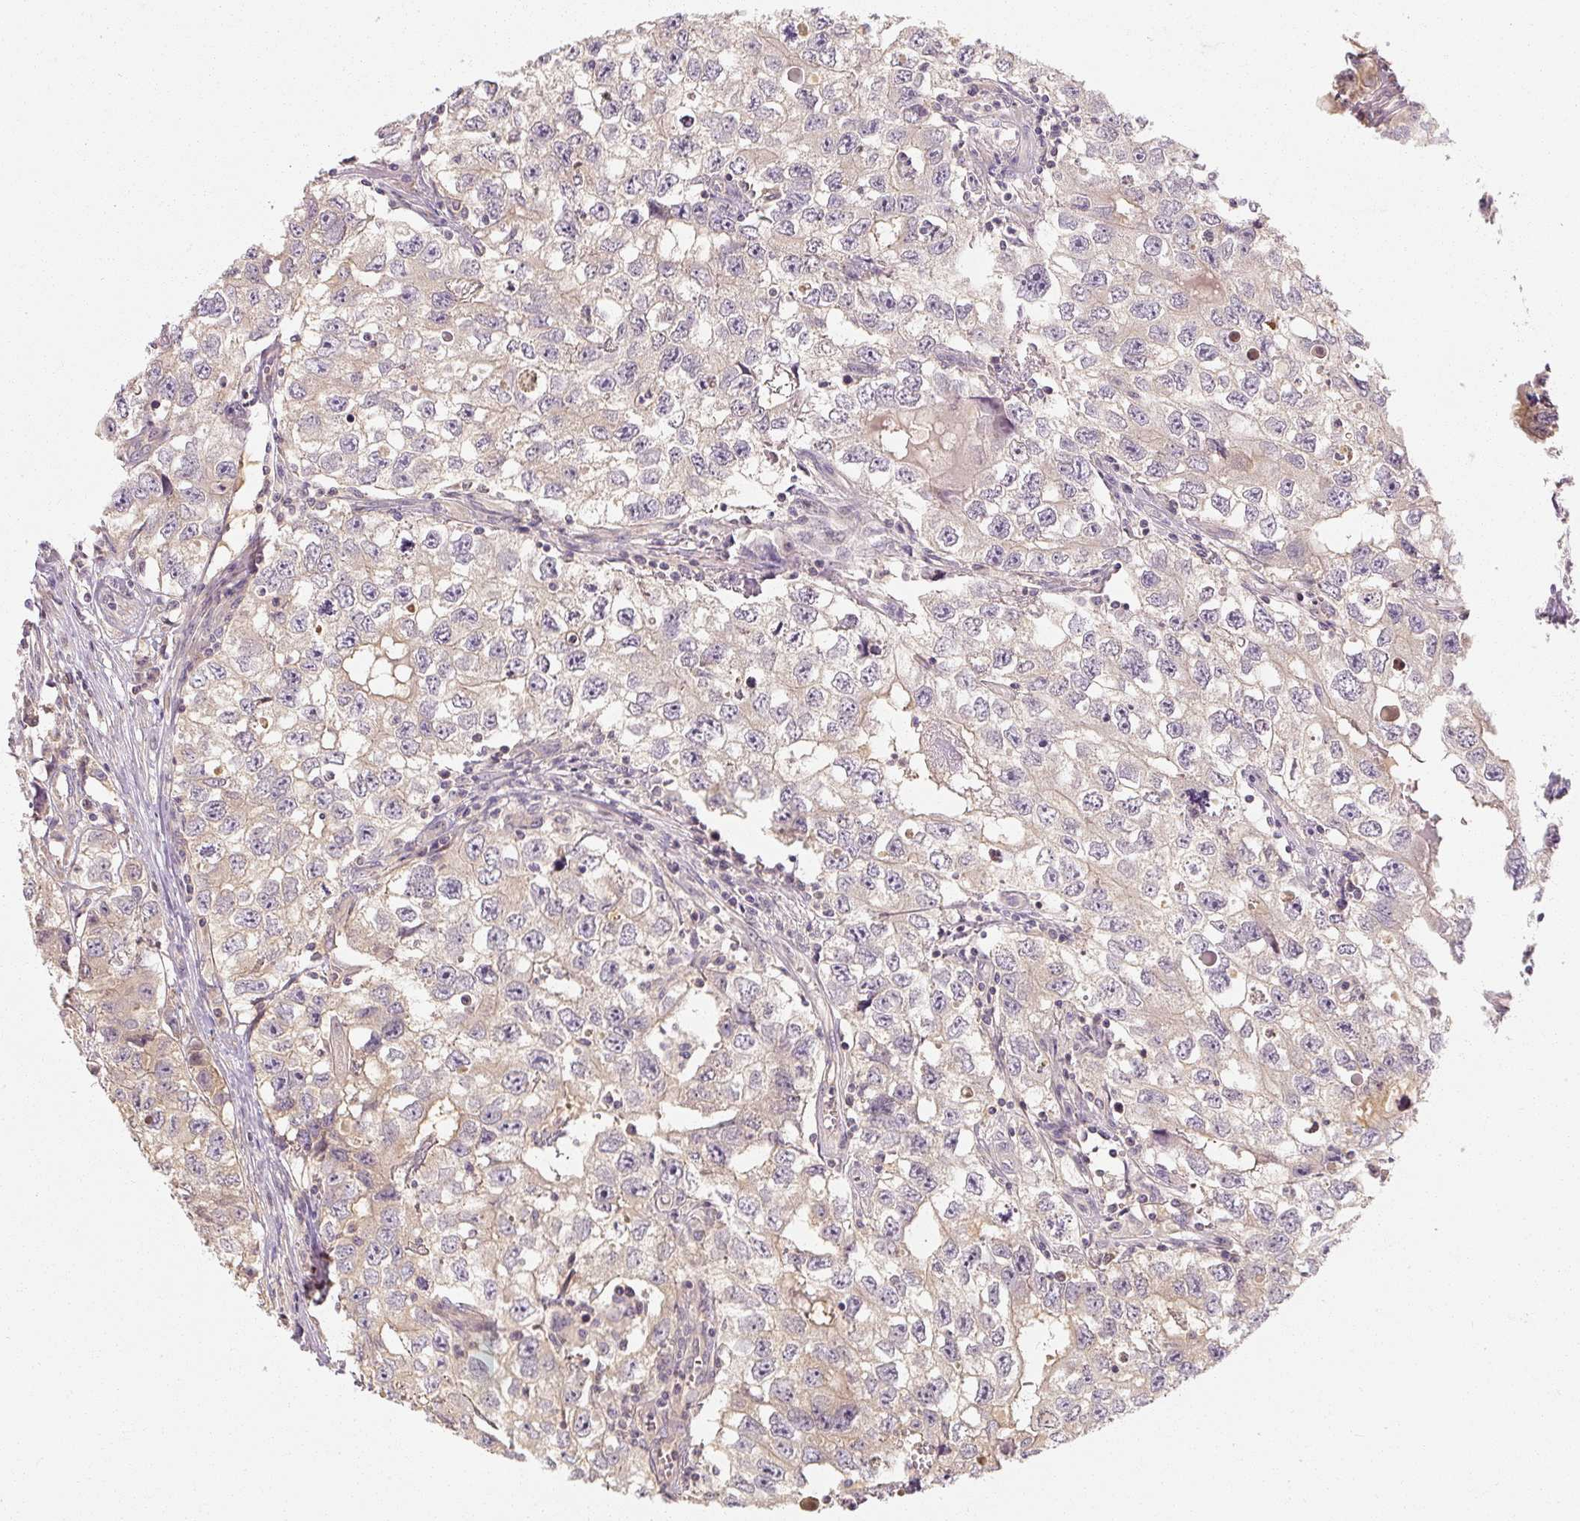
{"staining": {"intensity": "moderate", "quantity": "25%-75%", "location": "cytoplasmic/membranous"}, "tissue": "testis cancer", "cell_type": "Tumor cells", "image_type": "cancer", "snomed": [{"axis": "morphology", "description": "Seminoma, NOS"}, {"axis": "morphology", "description": "Carcinoma, Embryonal, NOS"}, {"axis": "topography", "description": "Testis"}], "caption": "Tumor cells exhibit medium levels of moderate cytoplasmic/membranous positivity in about 25%-75% of cells in testis cancer (embryonal carcinoma). (IHC, brightfield microscopy, high magnification).", "gene": "RB1CC1", "patient": {"sex": "male", "age": 43}}